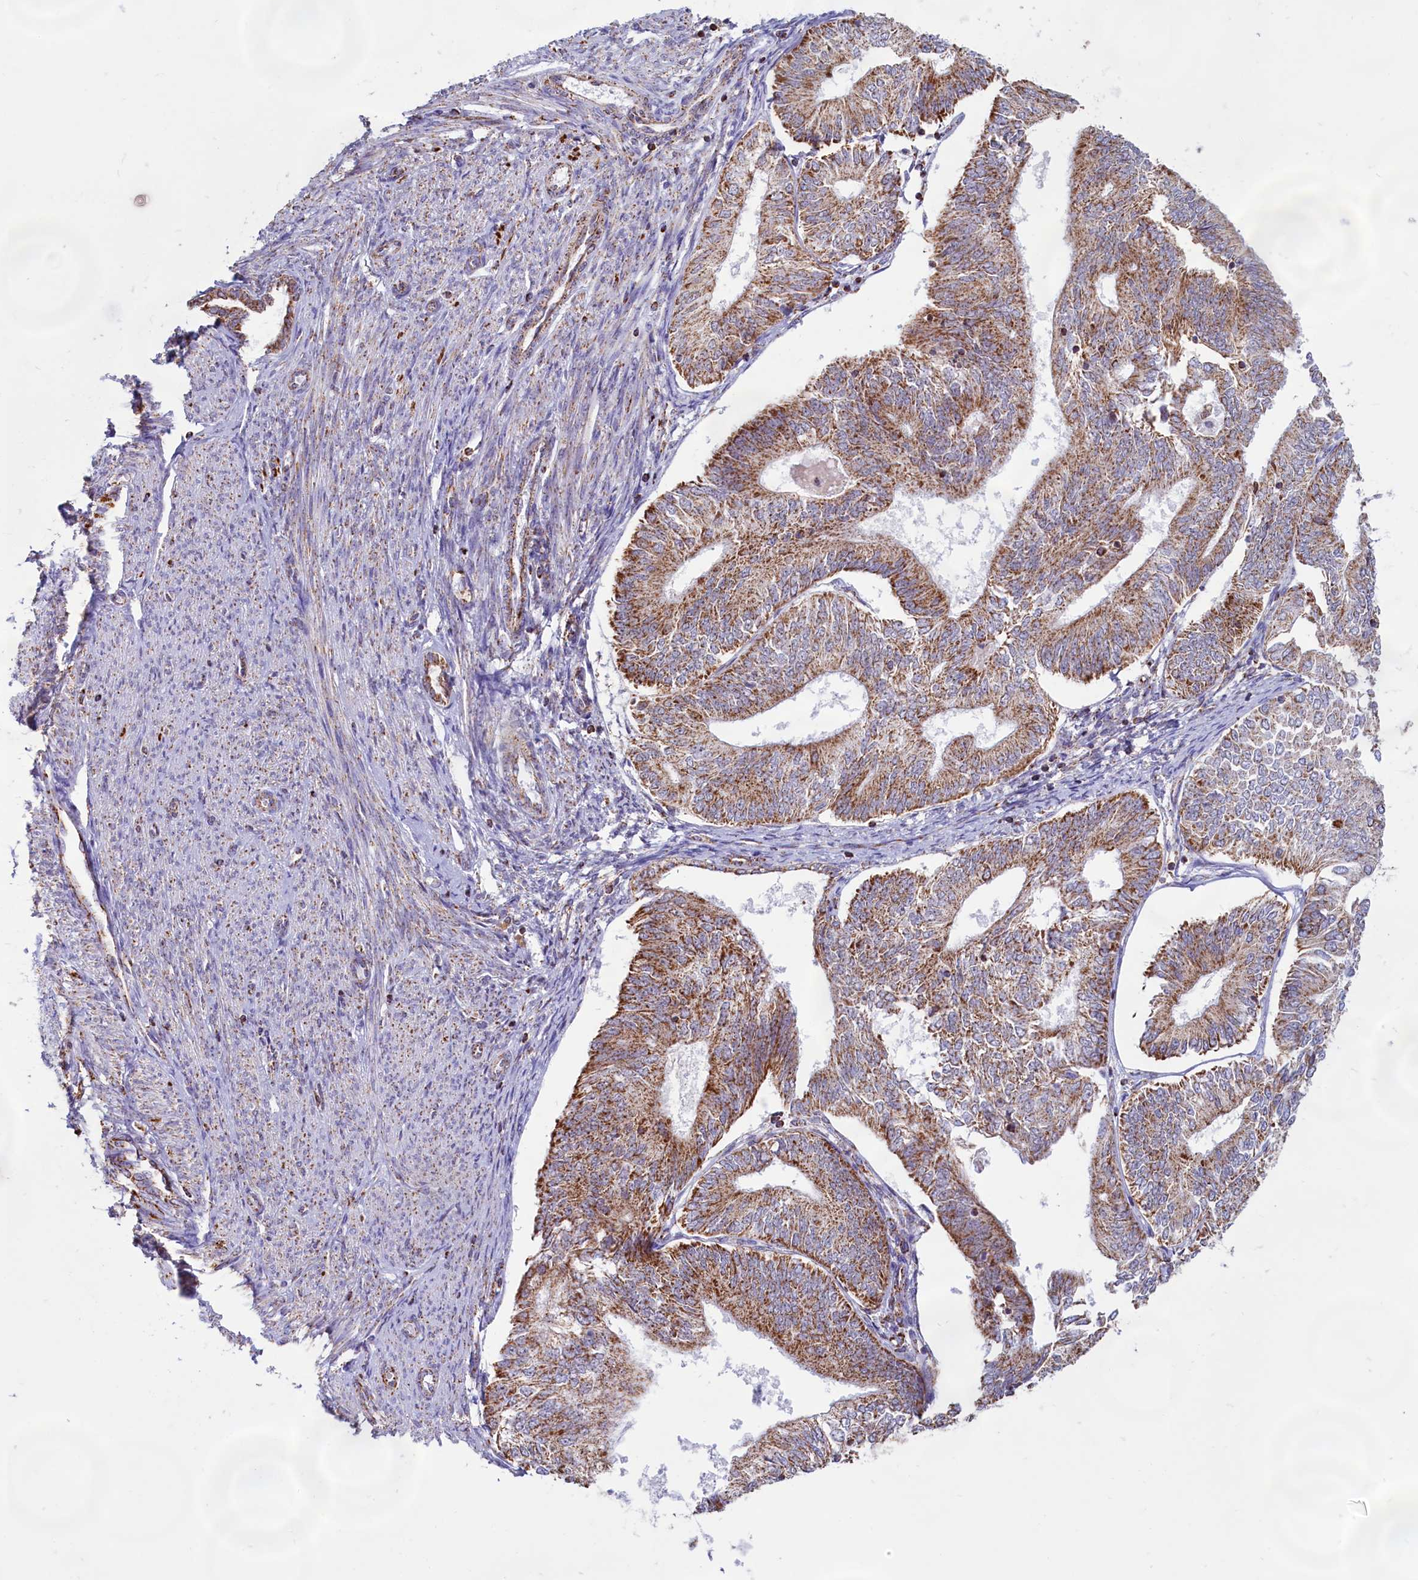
{"staining": {"intensity": "moderate", "quantity": ">75%", "location": "cytoplasmic/membranous"}, "tissue": "endometrial cancer", "cell_type": "Tumor cells", "image_type": "cancer", "snomed": [{"axis": "morphology", "description": "Adenocarcinoma, NOS"}, {"axis": "topography", "description": "Endometrium"}], "caption": "Protein staining of adenocarcinoma (endometrial) tissue shows moderate cytoplasmic/membranous positivity in about >75% of tumor cells. (DAB (3,3'-diaminobenzidine) IHC, brown staining for protein, blue staining for nuclei).", "gene": "C1D", "patient": {"sex": "female", "age": 58}}